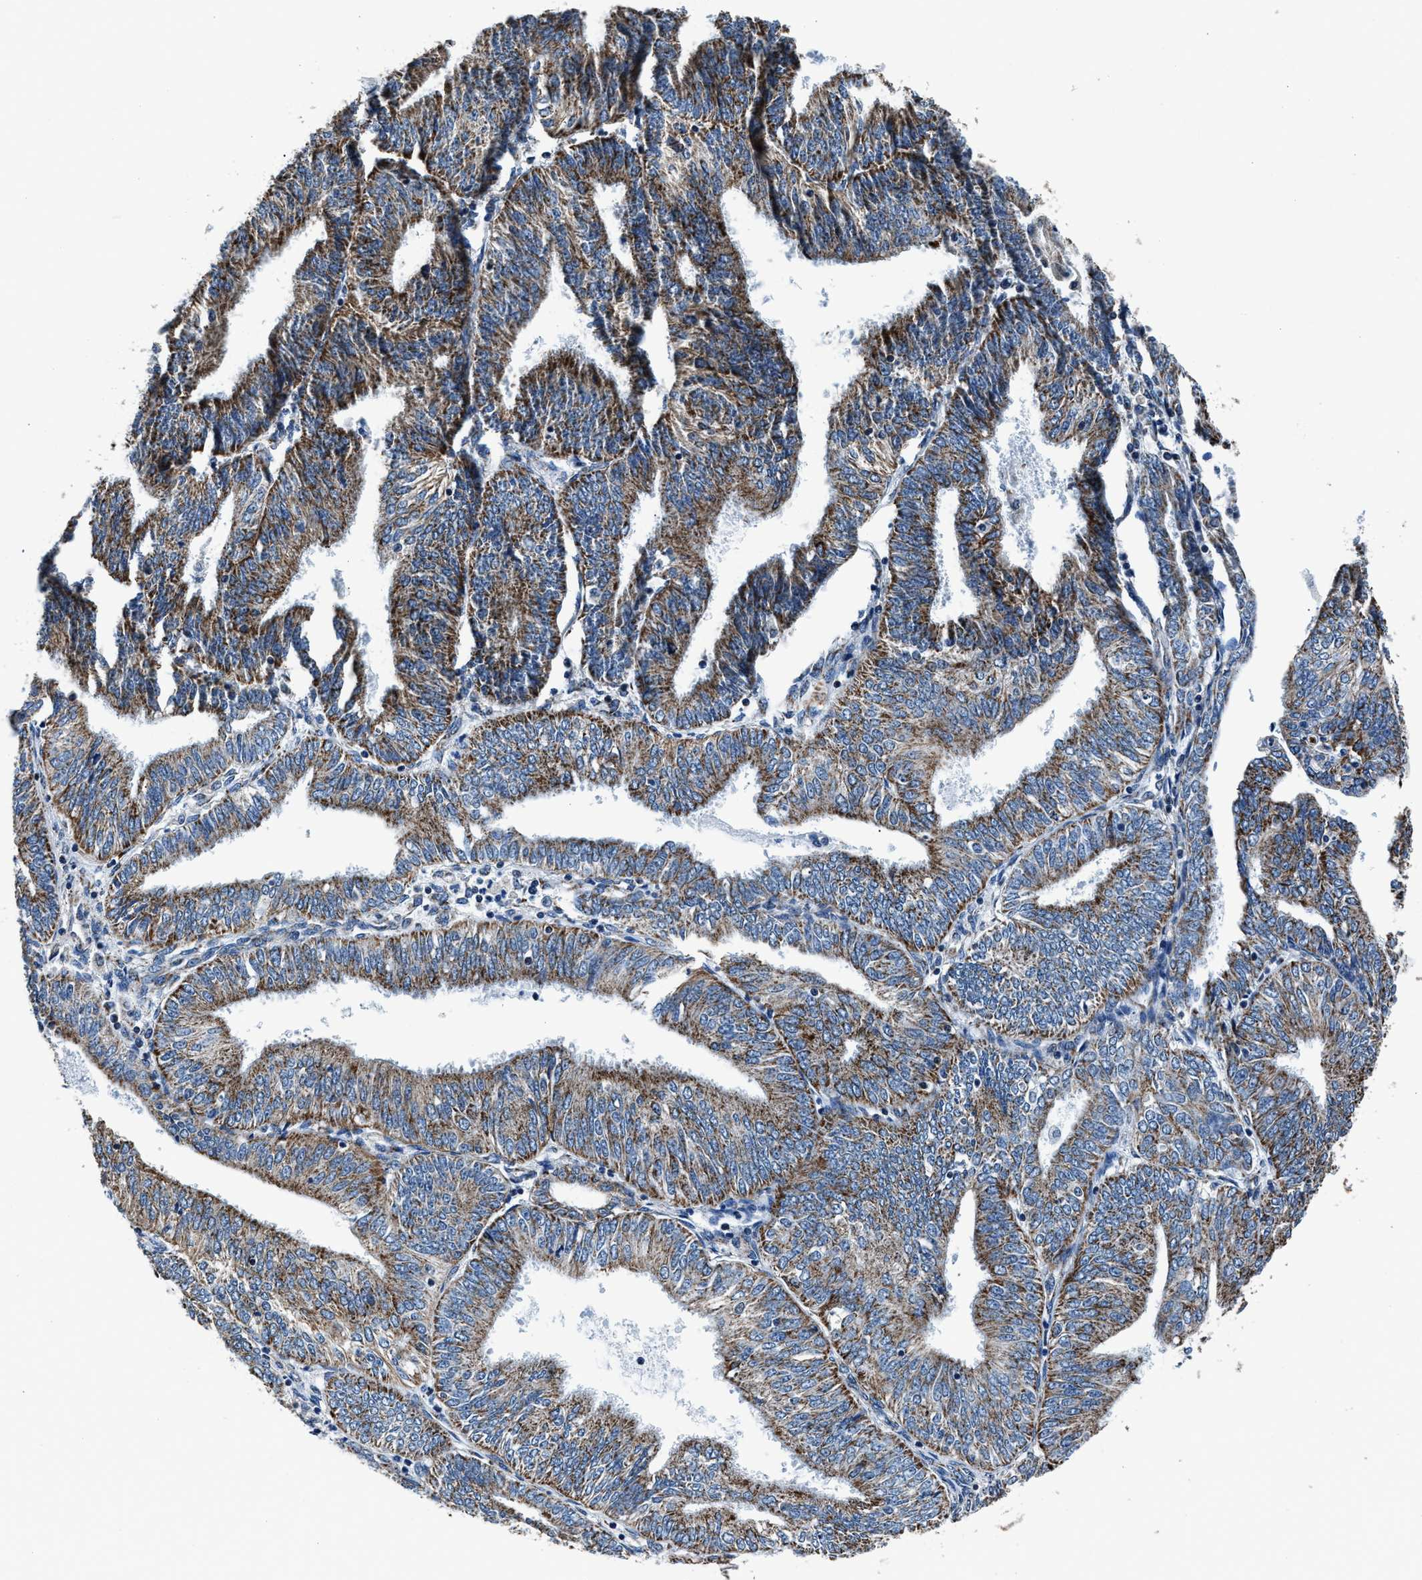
{"staining": {"intensity": "moderate", "quantity": ">75%", "location": "cytoplasmic/membranous"}, "tissue": "endometrial cancer", "cell_type": "Tumor cells", "image_type": "cancer", "snomed": [{"axis": "morphology", "description": "Adenocarcinoma, NOS"}, {"axis": "topography", "description": "Endometrium"}], "caption": "Endometrial adenocarcinoma stained for a protein (brown) displays moderate cytoplasmic/membranous positive staining in approximately >75% of tumor cells.", "gene": "HIBADH", "patient": {"sex": "female", "age": 58}}